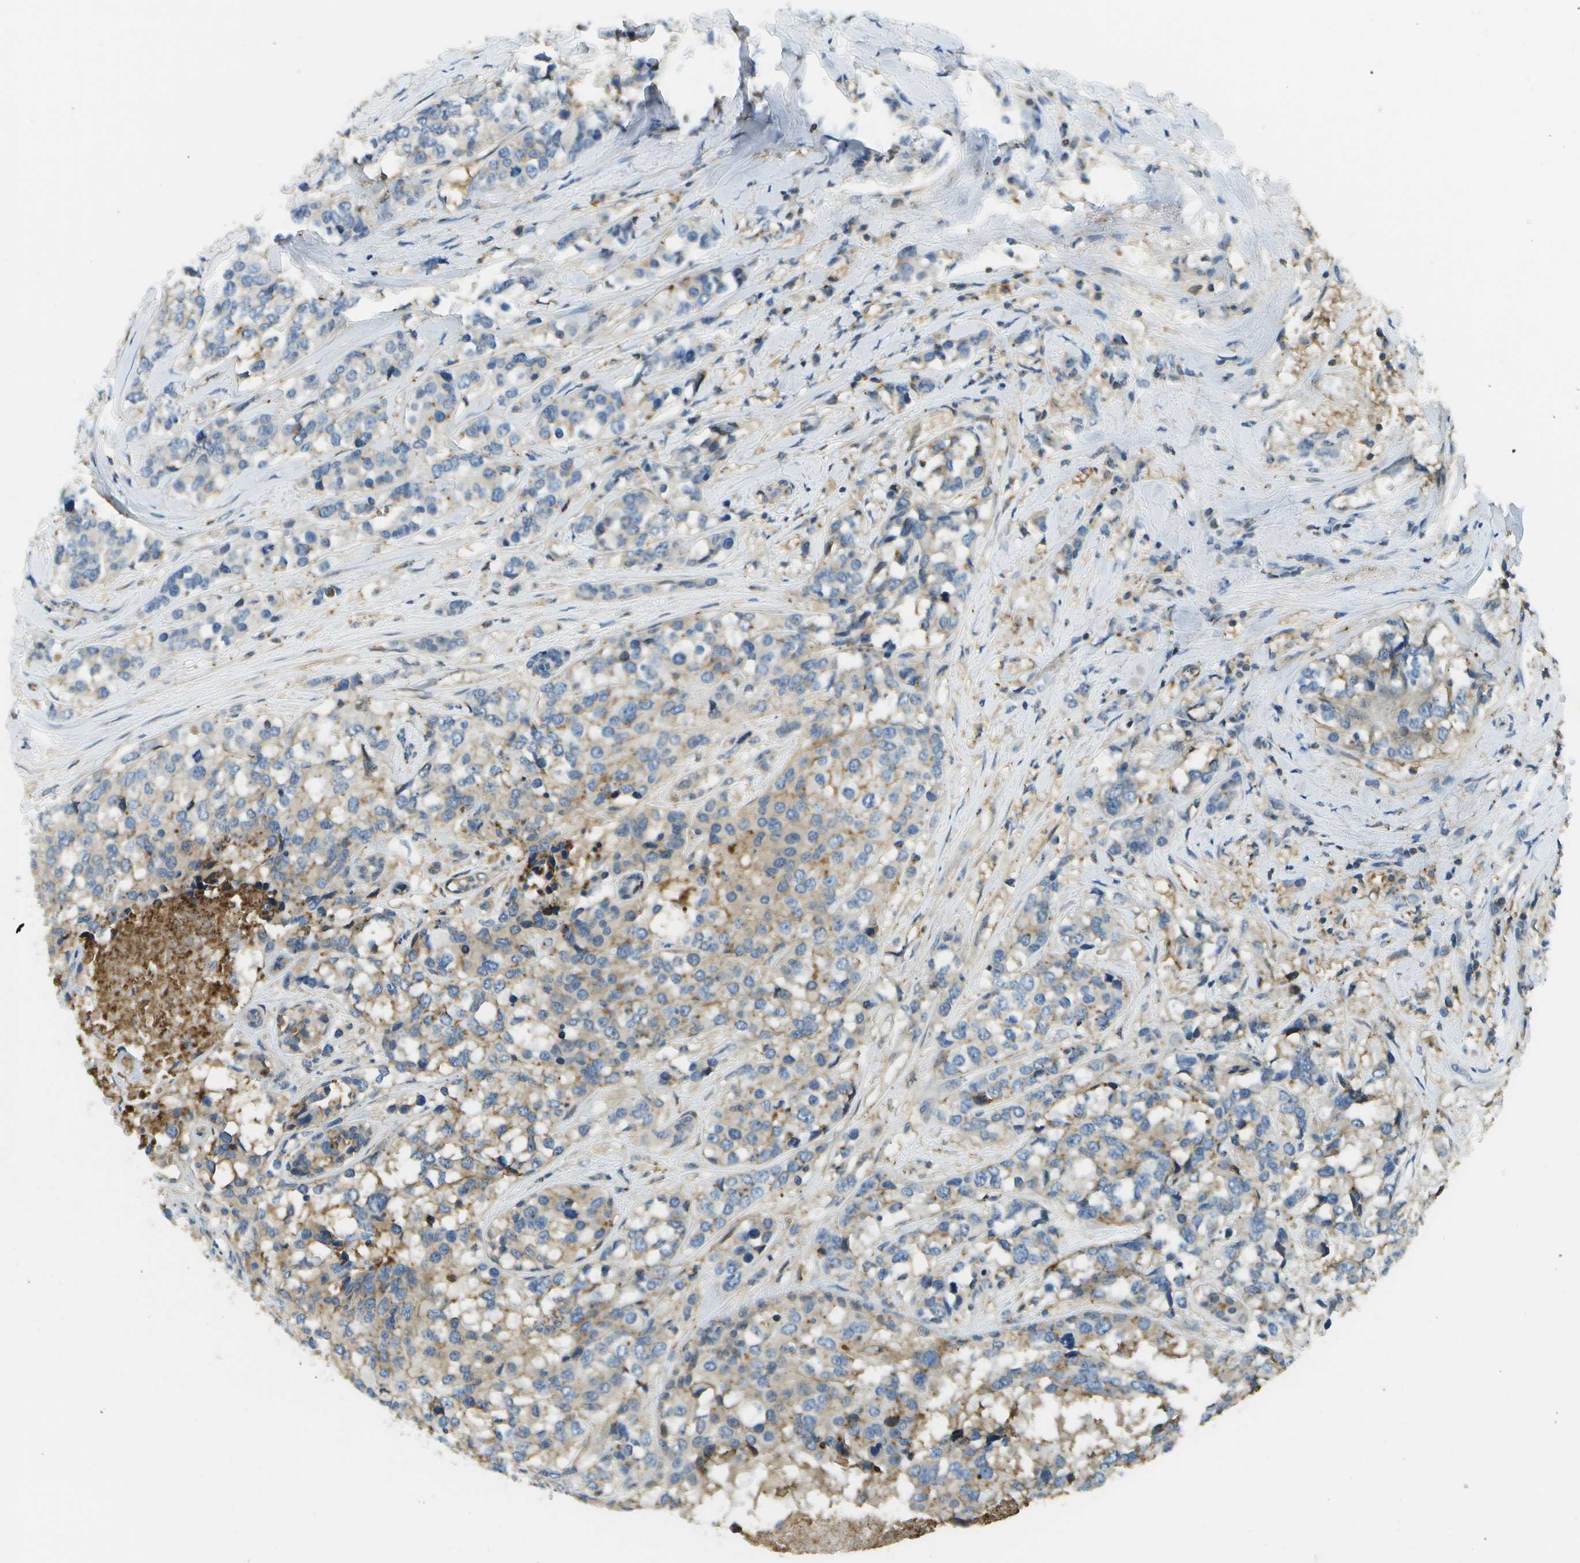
{"staining": {"intensity": "weak", "quantity": "25%-75%", "location": "cytoplasmic/membranous"}, "tissue": "breast cancer", "cell_type": "Tumor cells", "image_type": "cancer", "snomed": [{"axis": "morphology", "description": "Lobular carcinoma"}, {"axis": "topography", "description": "Breast"}], "caption": "DAB immunohistochemical staining of breast cancer (lobular carcinoma) reveals weak cytoplasmic/membranous protein expression in approximately 25%-75% of tumor cells.", "gene": "LRRC66", "patient": {"sex": "female", "age": 59}}